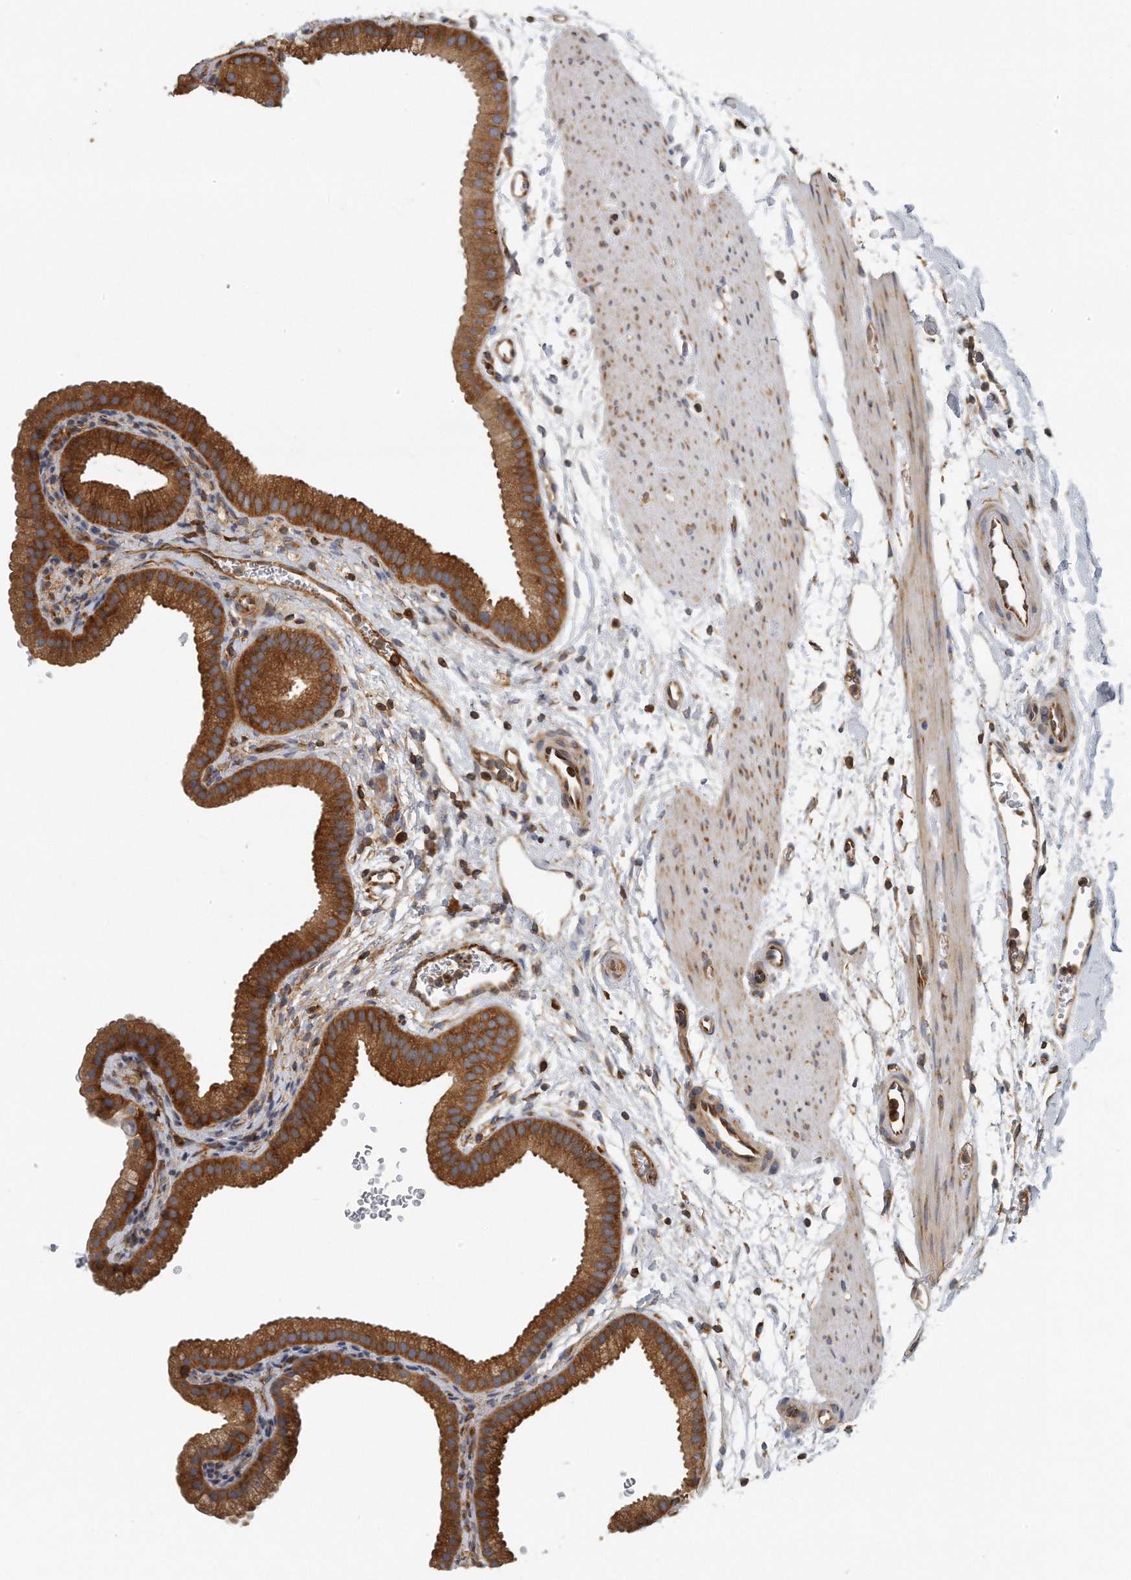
{"staining": {"intensity": "strong", "quantity": ">75%", "location": "cytoplasmic/membranous"}, "tissue": "gallbladder", "cell_type": "Glandular cells", "image_type": "normal", "snomed": [{"axis": "morphology", "description": "Normal tissue, NOS"}, {"axis": "topography", "description": "Gallbladder"}], "caption": "IHC micrograph of normal gallbladder stained for a protein (brown), which displays high levels of strong cytoplasmic/membranous staining in approximately >75% of glandular cells.", "gene": "EIF3I", "patient": {"sex": "female", "age": 64}}